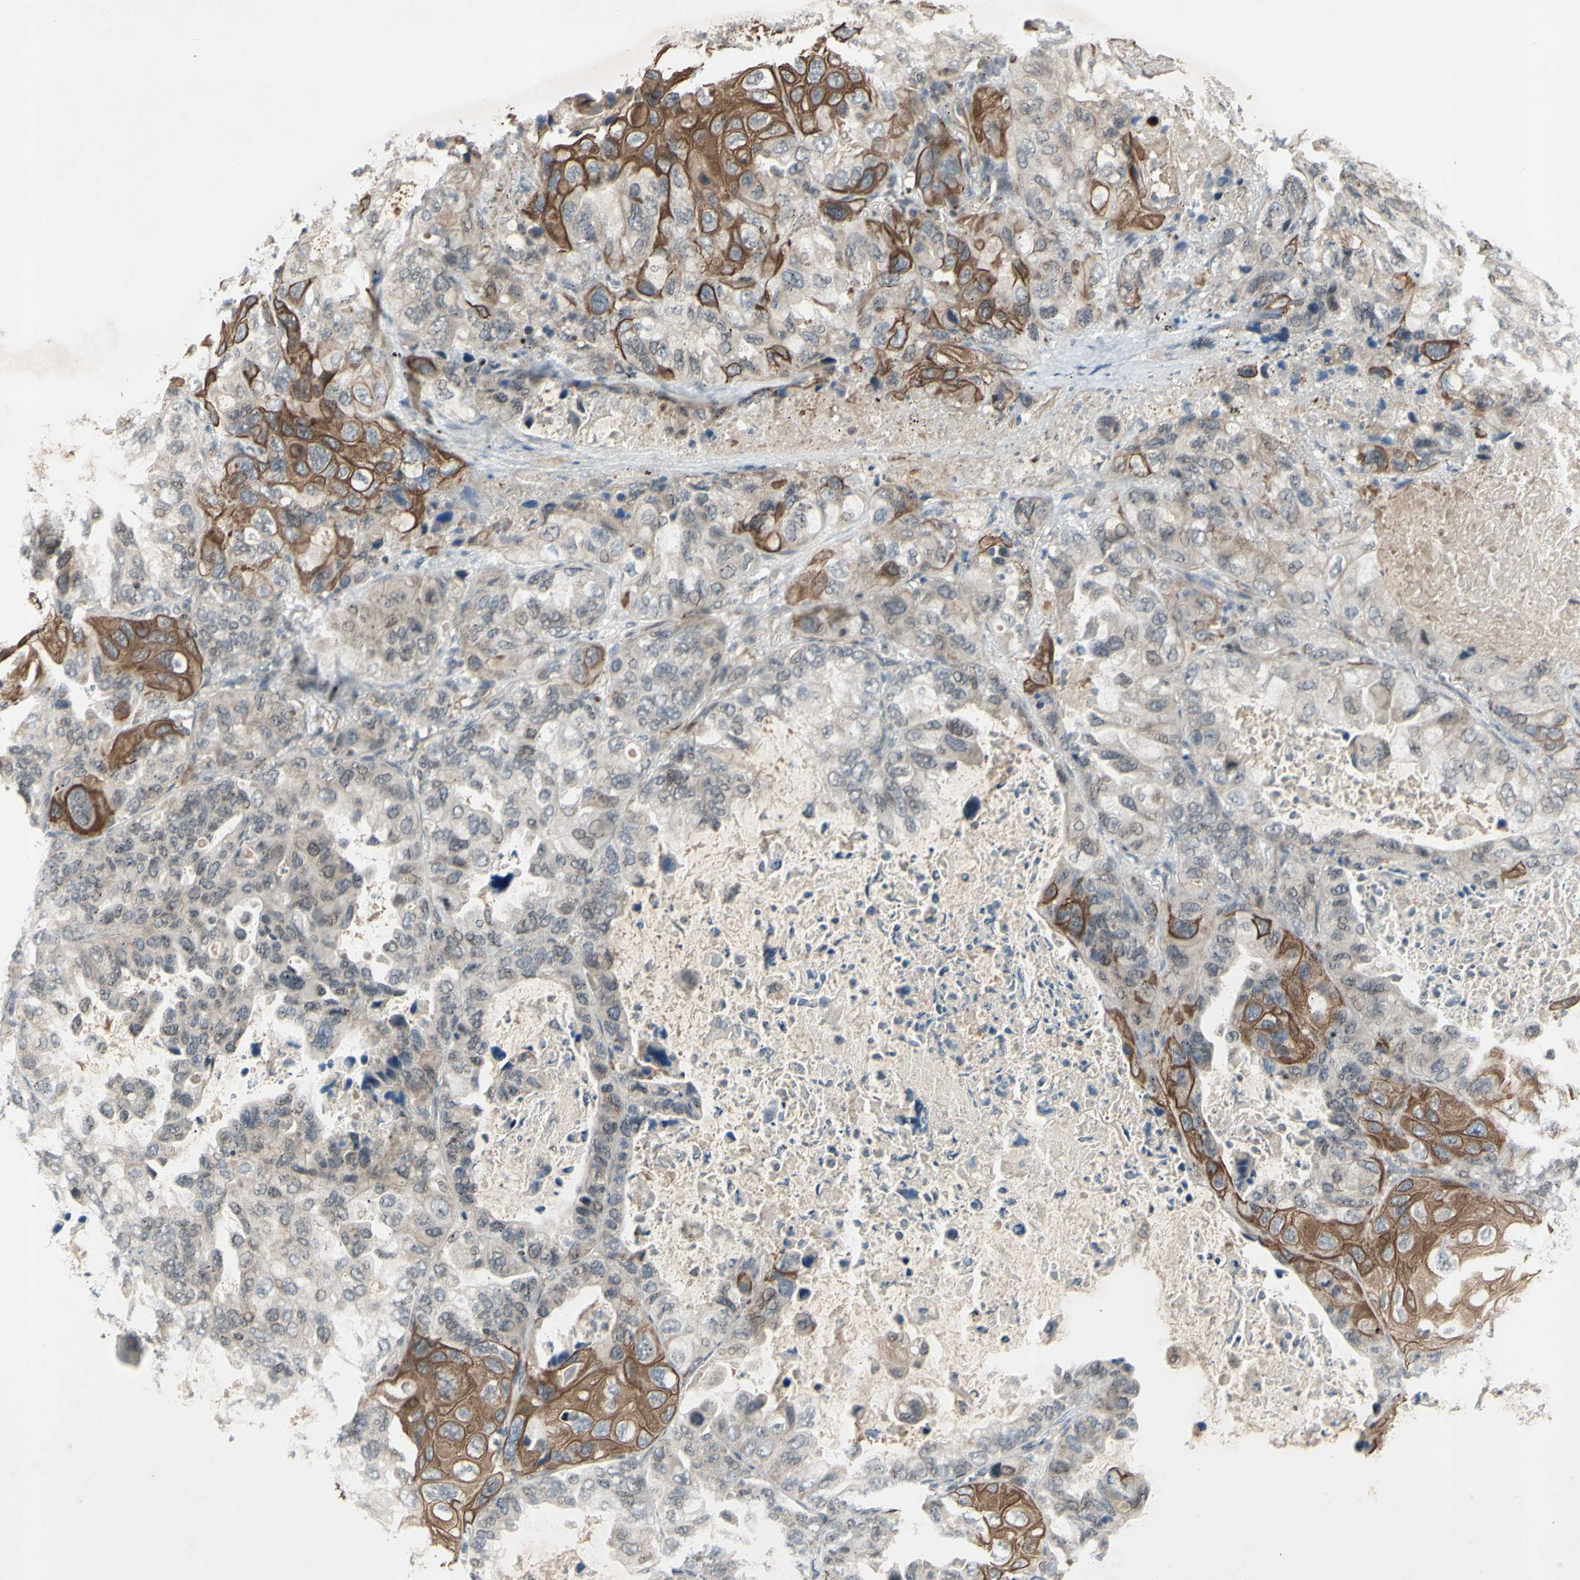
{"staining": {"intensity": "moderate", "quantity": "25%-75%", "location": "cytoplasmic/membranous"}, "tissue": "lung cancer", "cell_type": "Tumor cells", "image_type": "cancer", "snomed": [{"axis": "morphology", "description": "Squamous cell carcinoma, NOS"}, {"axis": "topography", "description": "Lung"}], "caption": "Tumor cells show moderate cytoplasmic/membranous expression in approximately 25%-75% of cells in squamous cell carcinoma (lung).", "gene": "FGFR2", "patient": {"sex": "female", "age": 73}}